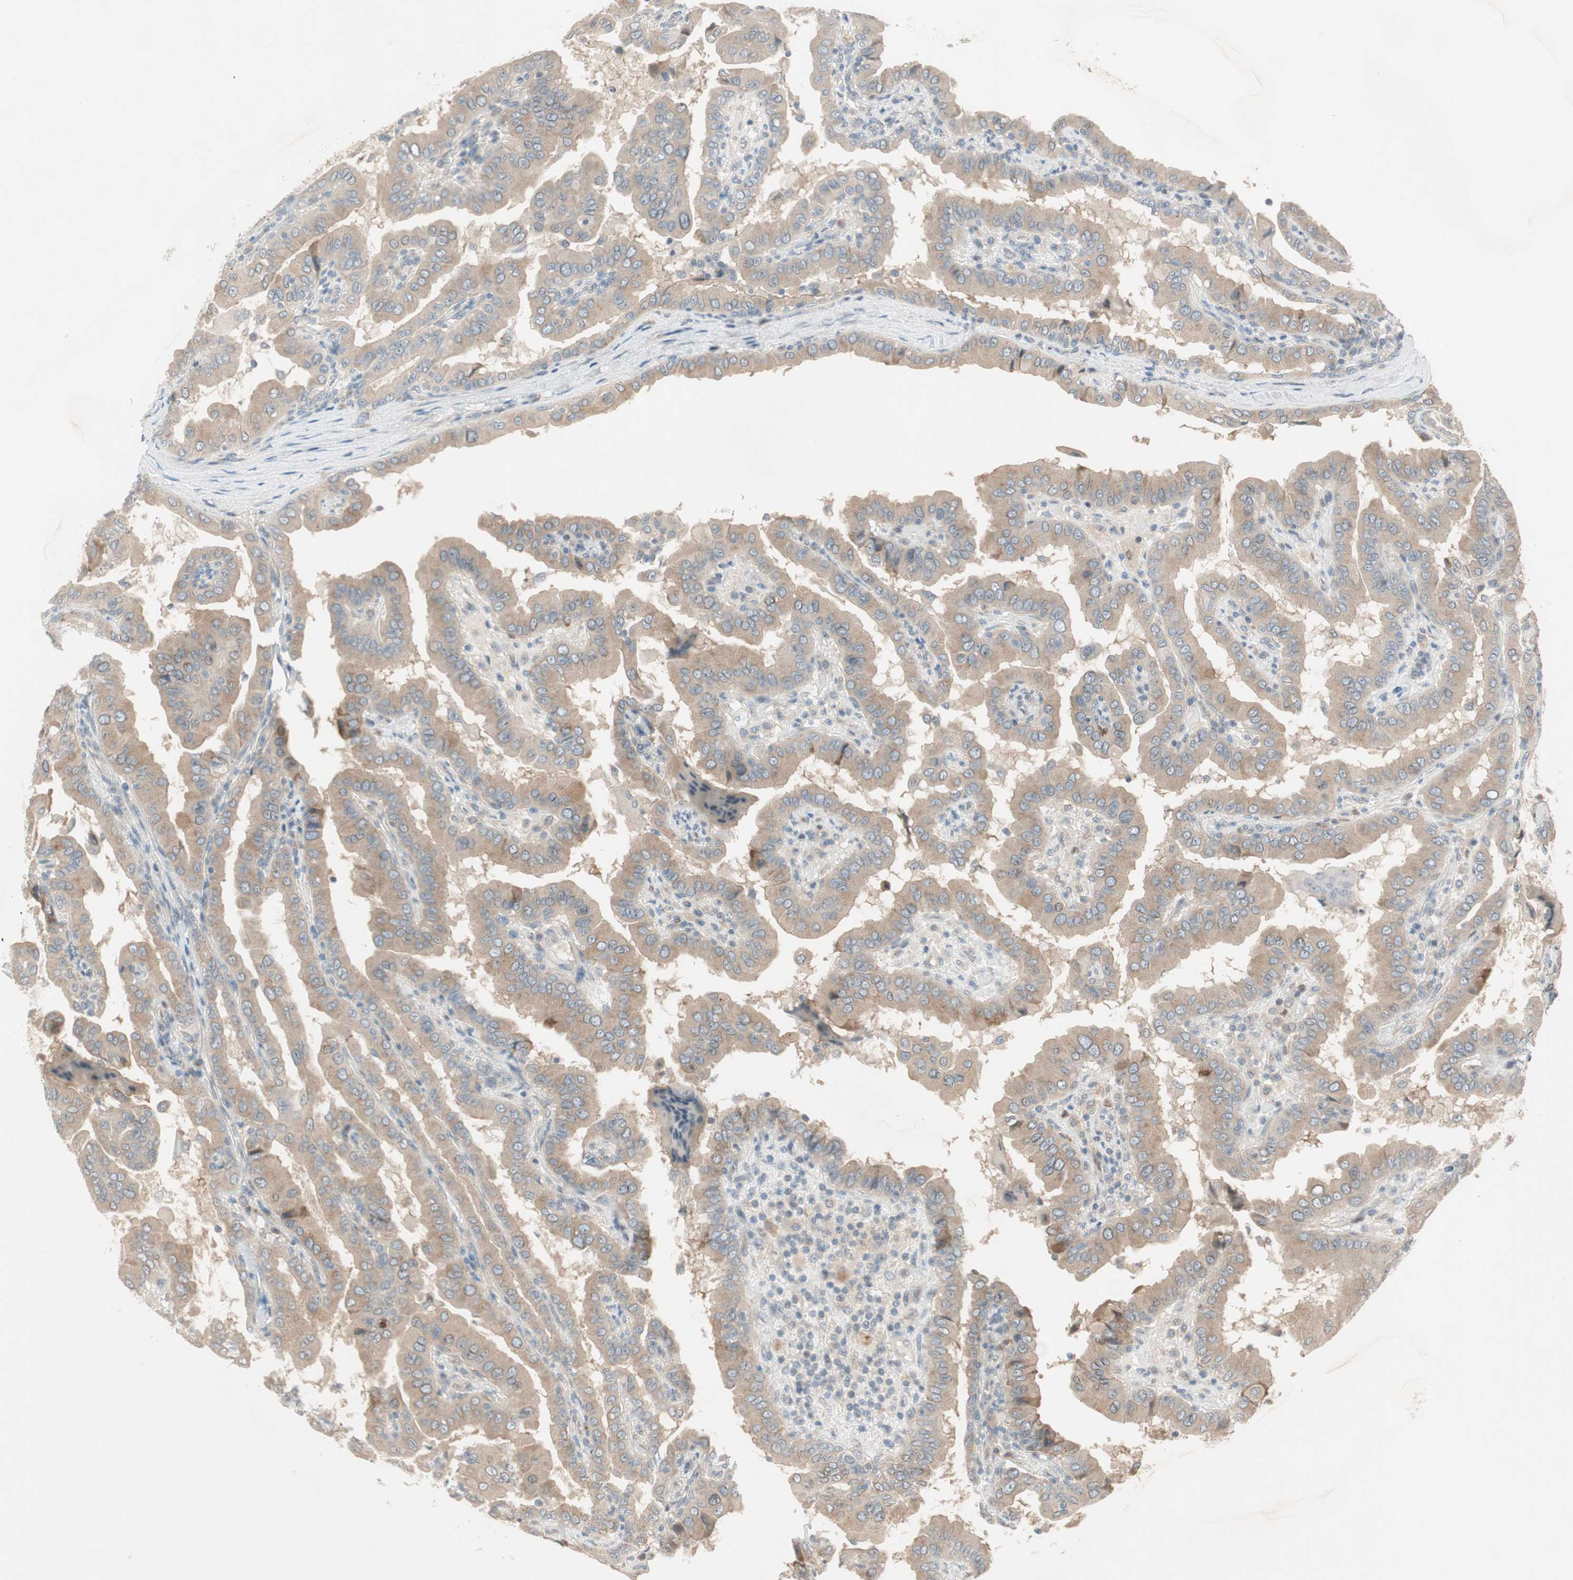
{"staining": {"intensity": "weak", "quantity": ">75%", "location": "cytoplasmic/membranous"}, "tissue": "thyroid cancer", "cell_type": "Tumor cells", "image_type": "cancer", "snomed": [{"axis": "morphology", "description": "Papillary adenocarcinoma, NOS"}, {"axis": "topography", "description": "Thyroid gland"}], "caption": "Brown immunohistochemical staining in human thyroid cancer reveals weak cytoplasmic/membranous staining in approximately >75% of tumor cells.", "gene": "CGRRF1", "patient": {"sex": "male", "age": 33}}